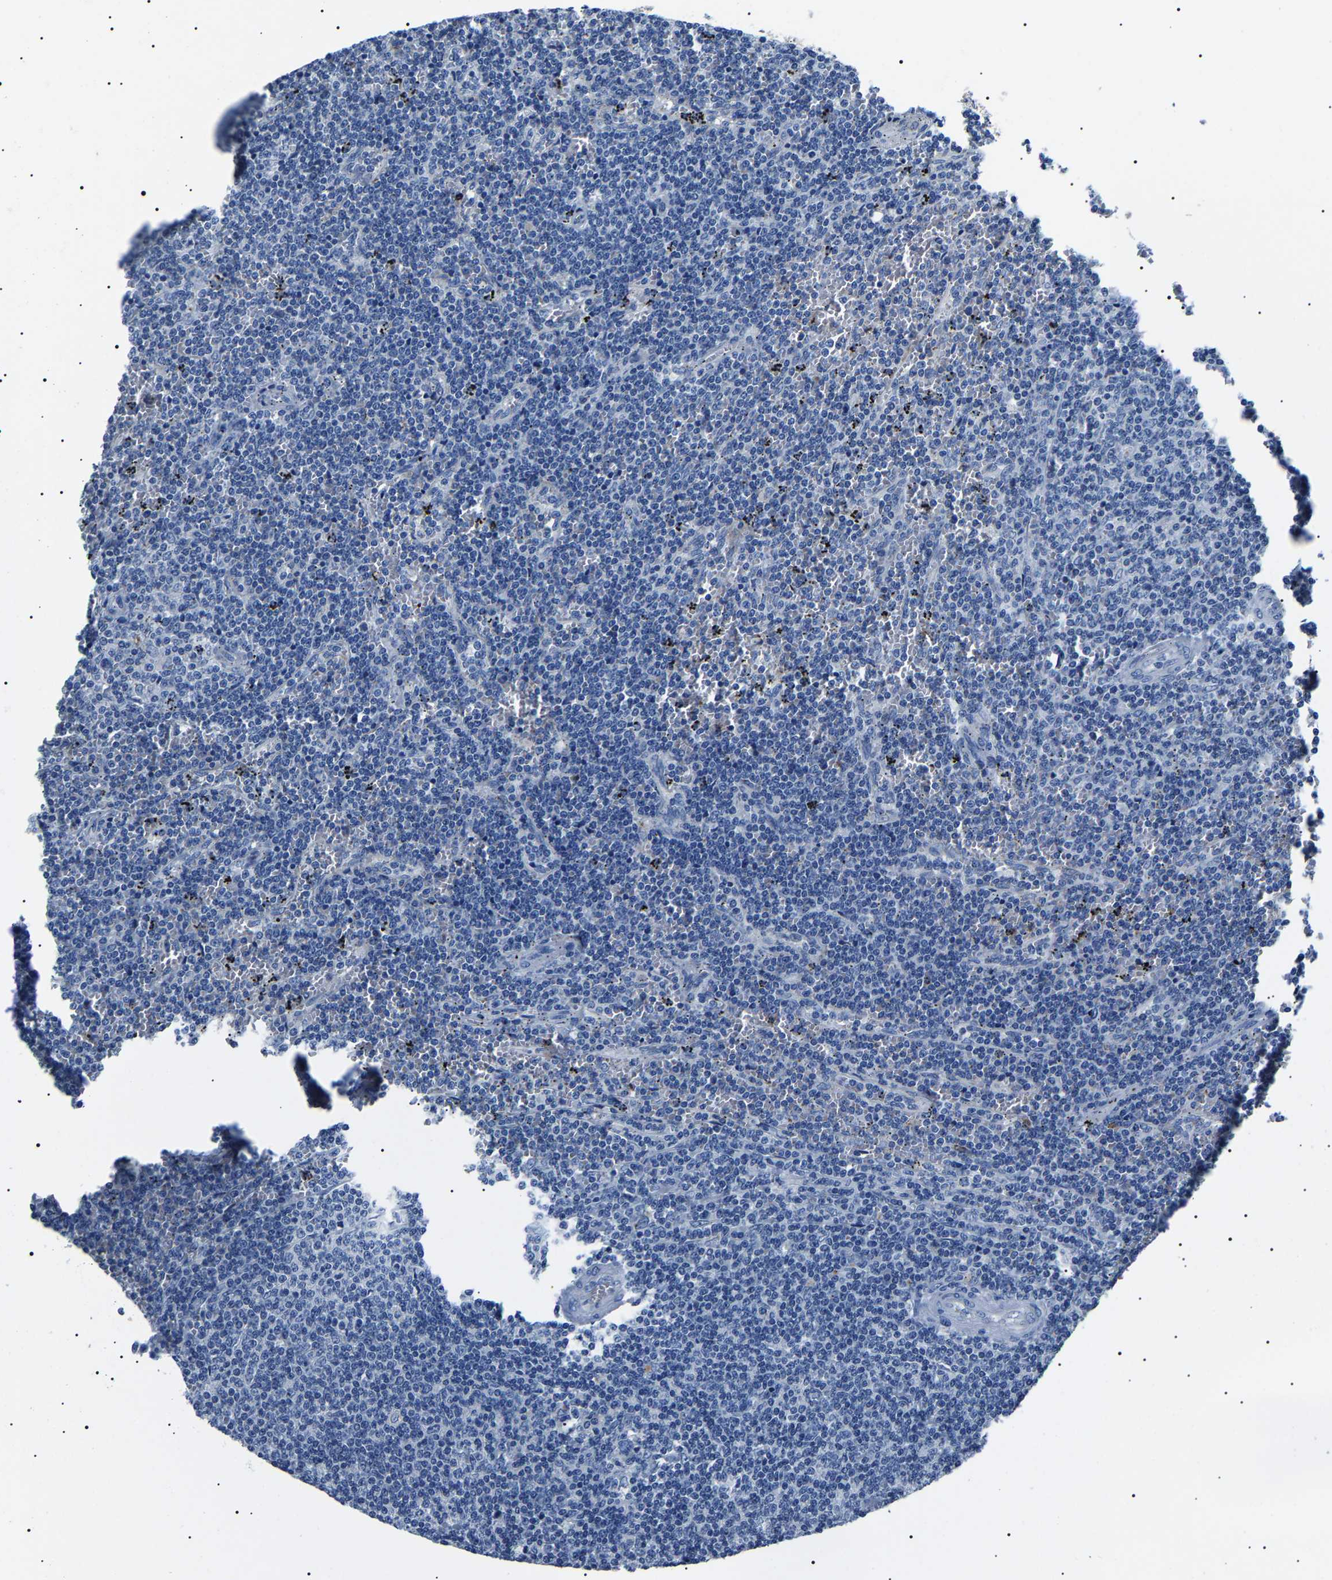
{"staining": {"intensity": "negative", "quantity": "none", "location": "none"}, "tissue": "lymphoma", "cell_type": "Tumor cells", "image_type": "cancer", "snomed": [{"axis": "morphology", "description": "Malignant lymphoma, non-Hodgkin's type, Low grade"}, {"axis": "topography", "description": "Spleen"}], "caption": "Immunohistochemistry (IHC) image of neoplastic tissue: malignant lymphoma, non-Hodgkin's type (low-grade) stained with DAB (3,3'-diaminobenzidine) shows no significant protein expression in tumor cells.", "gene": "KLK15", "patient": {"sex": "female", "age": 50}}